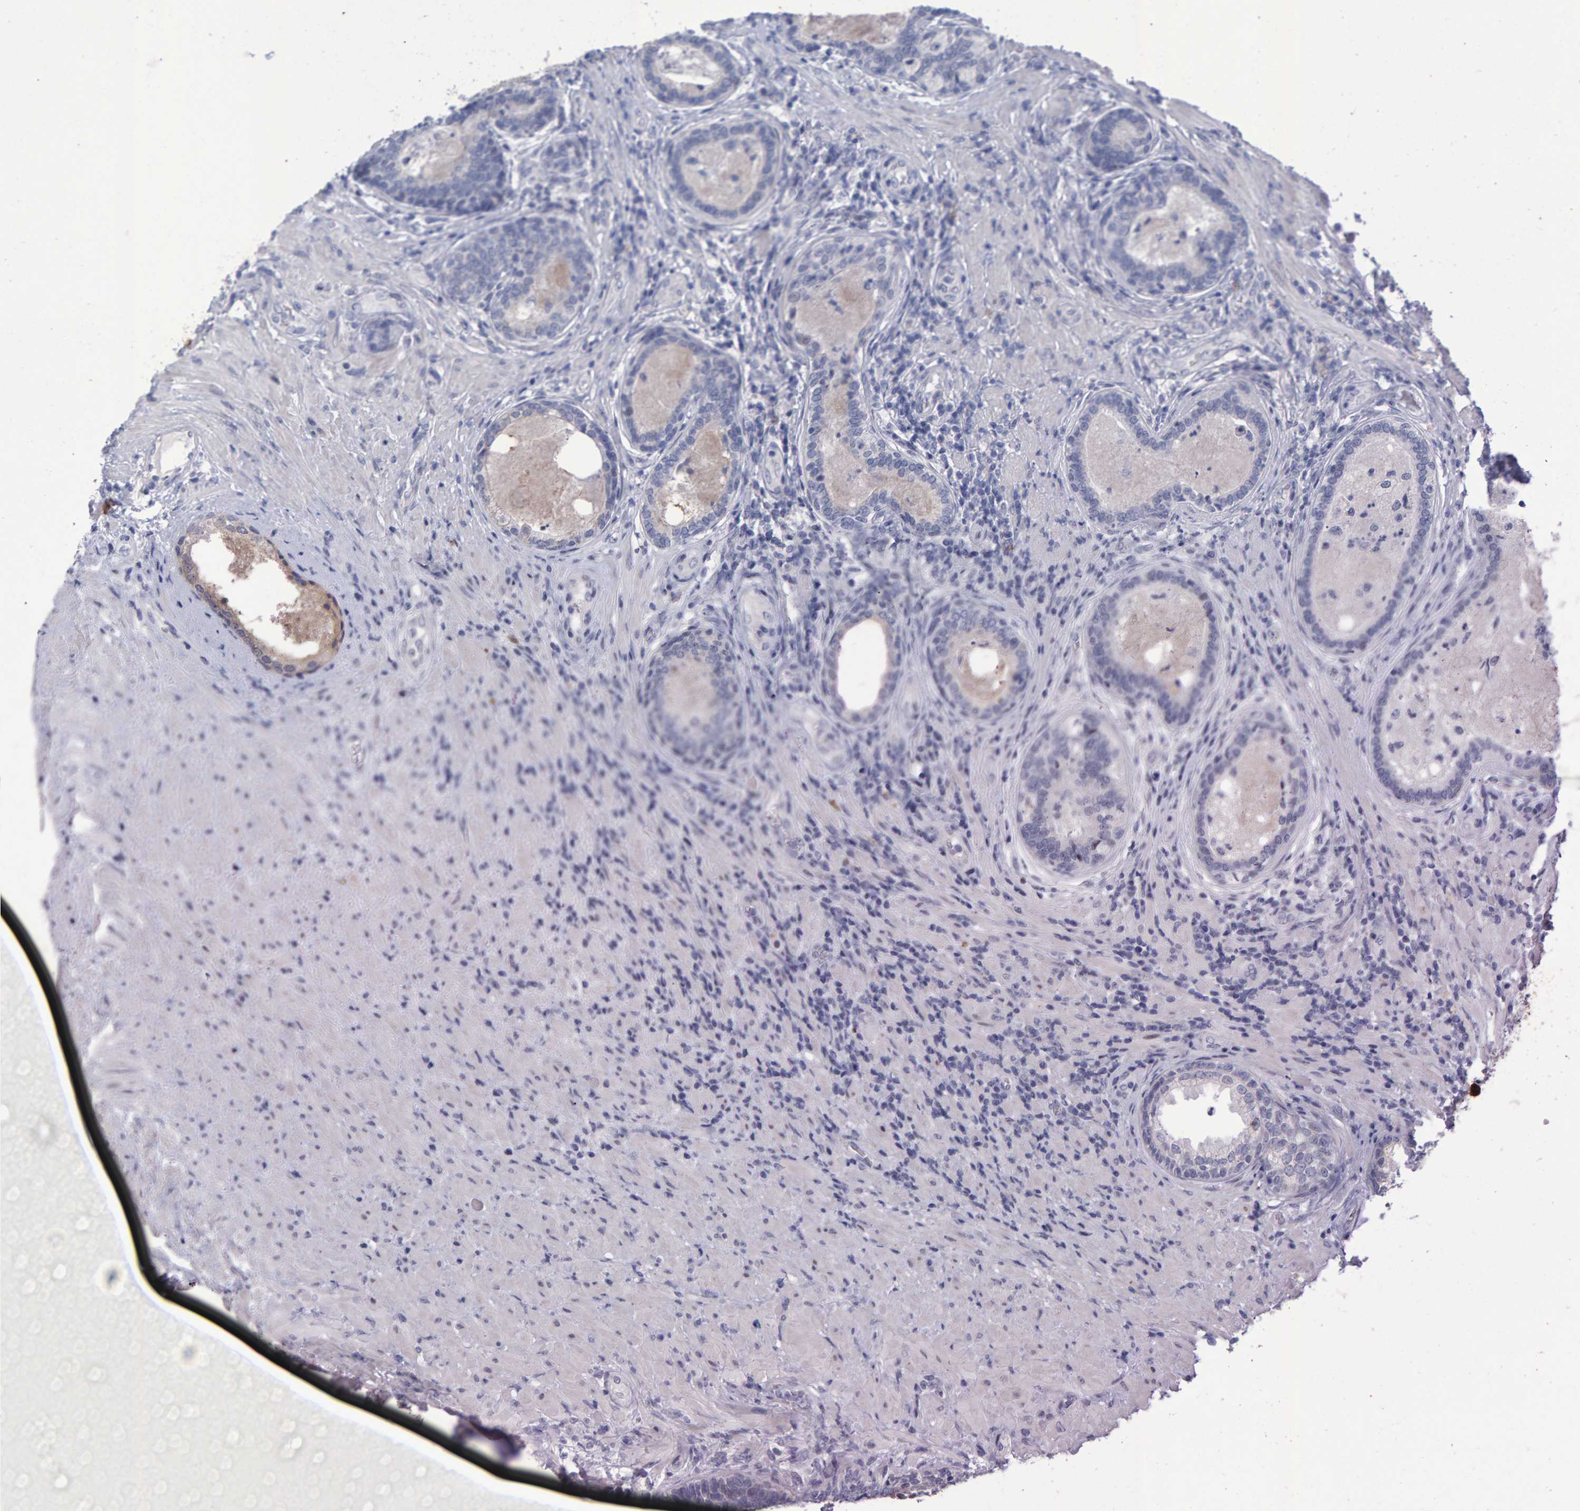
{"staining": {"intensity": "negative", "quantity": "none", "location": "none"}, "tissue": "prostate", "cell_type": "Glandular cells", "image_type": "normal", "snomed": [{"axis": "morphology", "description": "Normal tissue, NOS"}, {"axis": "topography", "description": "Prostate"}], "caption": "IHC image of benign prostate: human prostate stained with DAB exhibits no significant protein staining in glandular cells. Nuclei are stained in blue.", "gene": "PROCA1", "patient": {"sex": "male", "age": 76}}